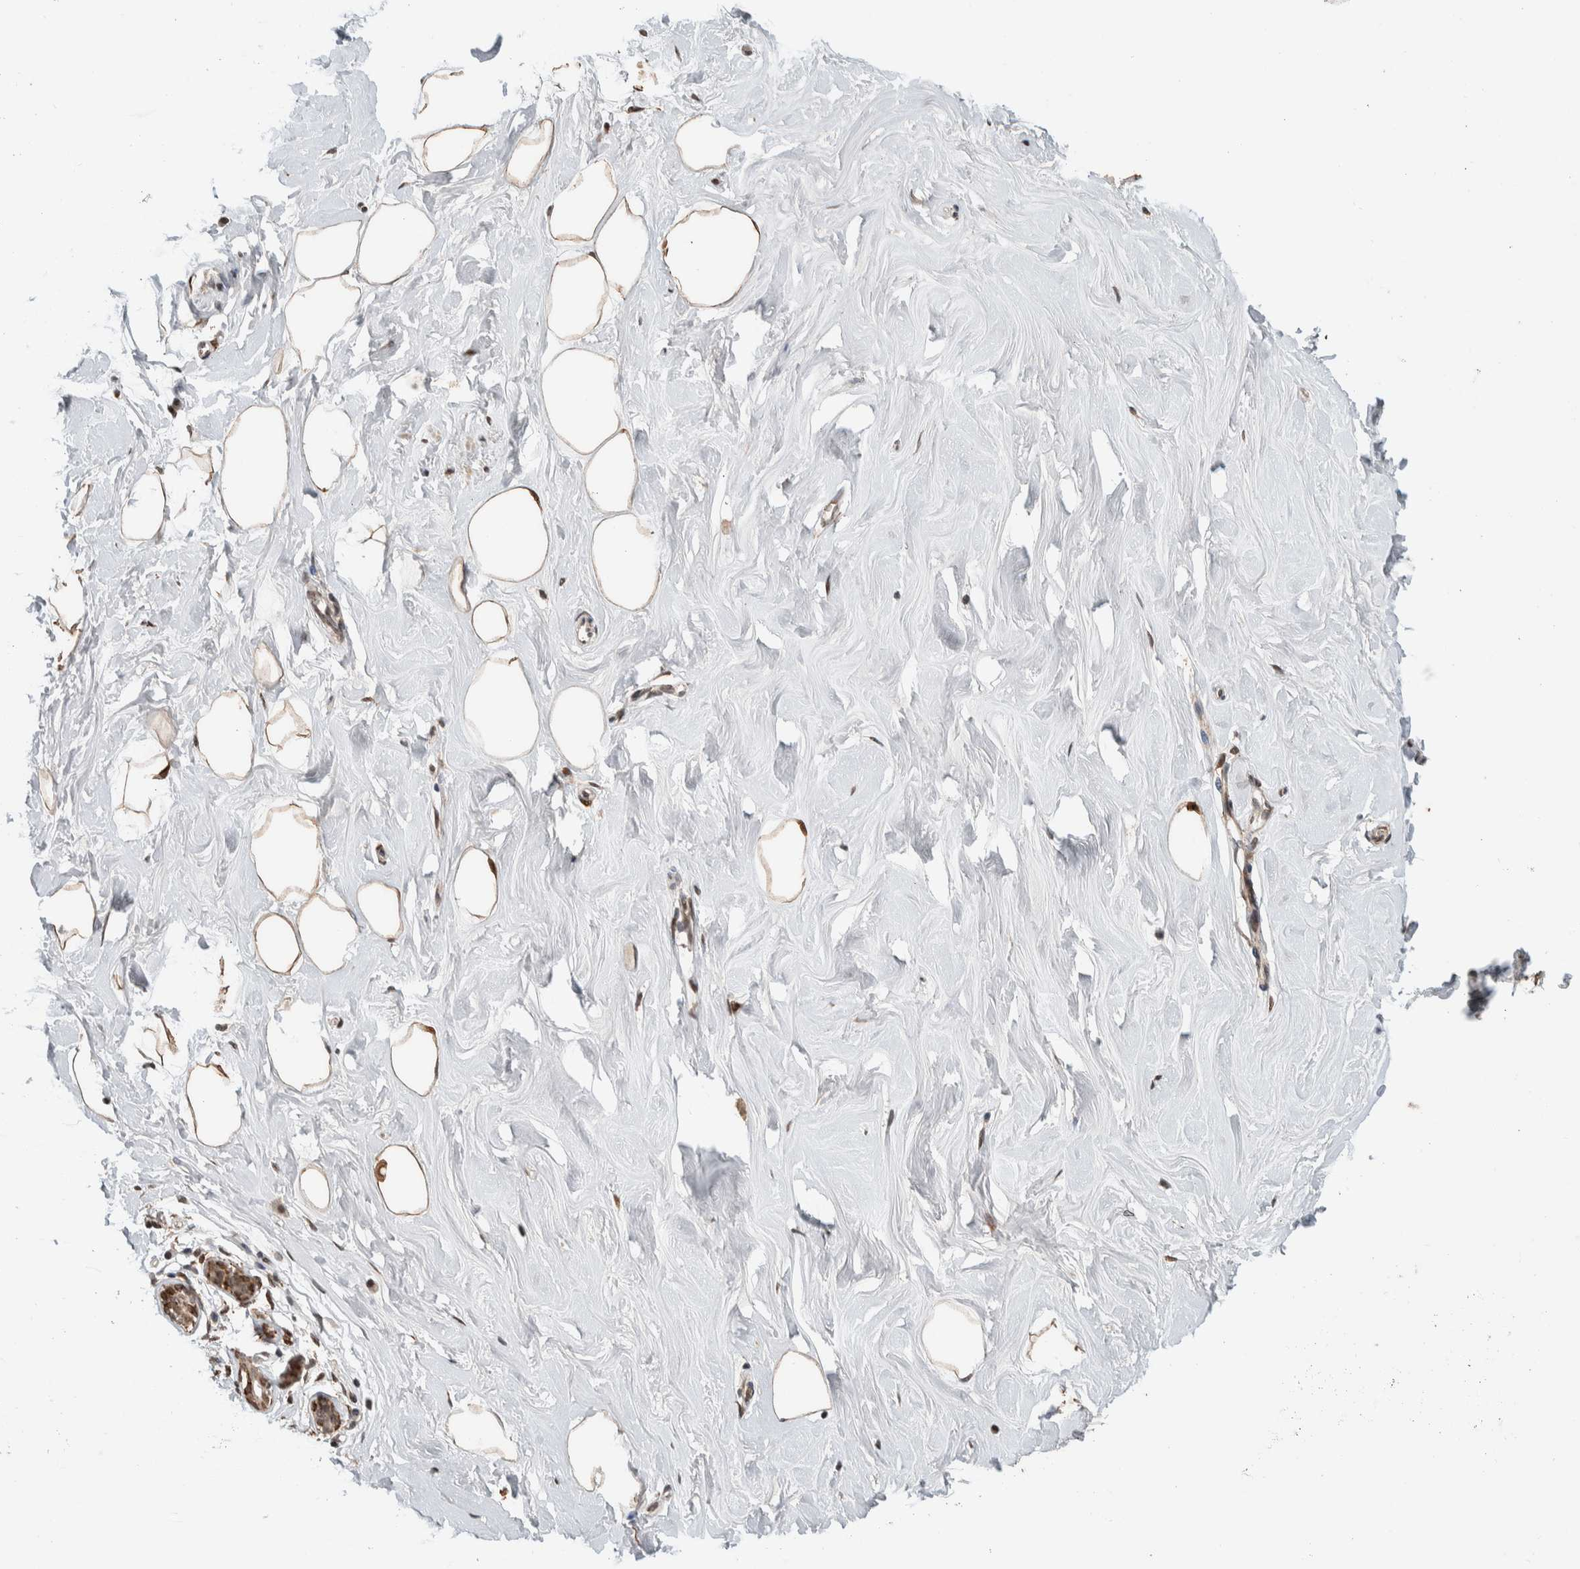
{"staining": {"intensity": "moderate", "quantity": ">75%", "location": "cytoplasmic/membranous,nuclear"}, "tissue": "breast", "cell_type": "Adipocytes", "image_type": "normal", "snomed": [{"axis": "morphology", "description": "Normal tissue, NOS"}, {"axis": "topography", "description": "Breast"}], "caption": "This image demonstrates immunohistochemistry (IHC) staining of unremarkable human breast, with medium moderate cytoplasmic/membranous,nuclear staining in about >75% of adipocytes.", "gene": "TNRC18", "patient": {"sex": "female", "age": 23}}